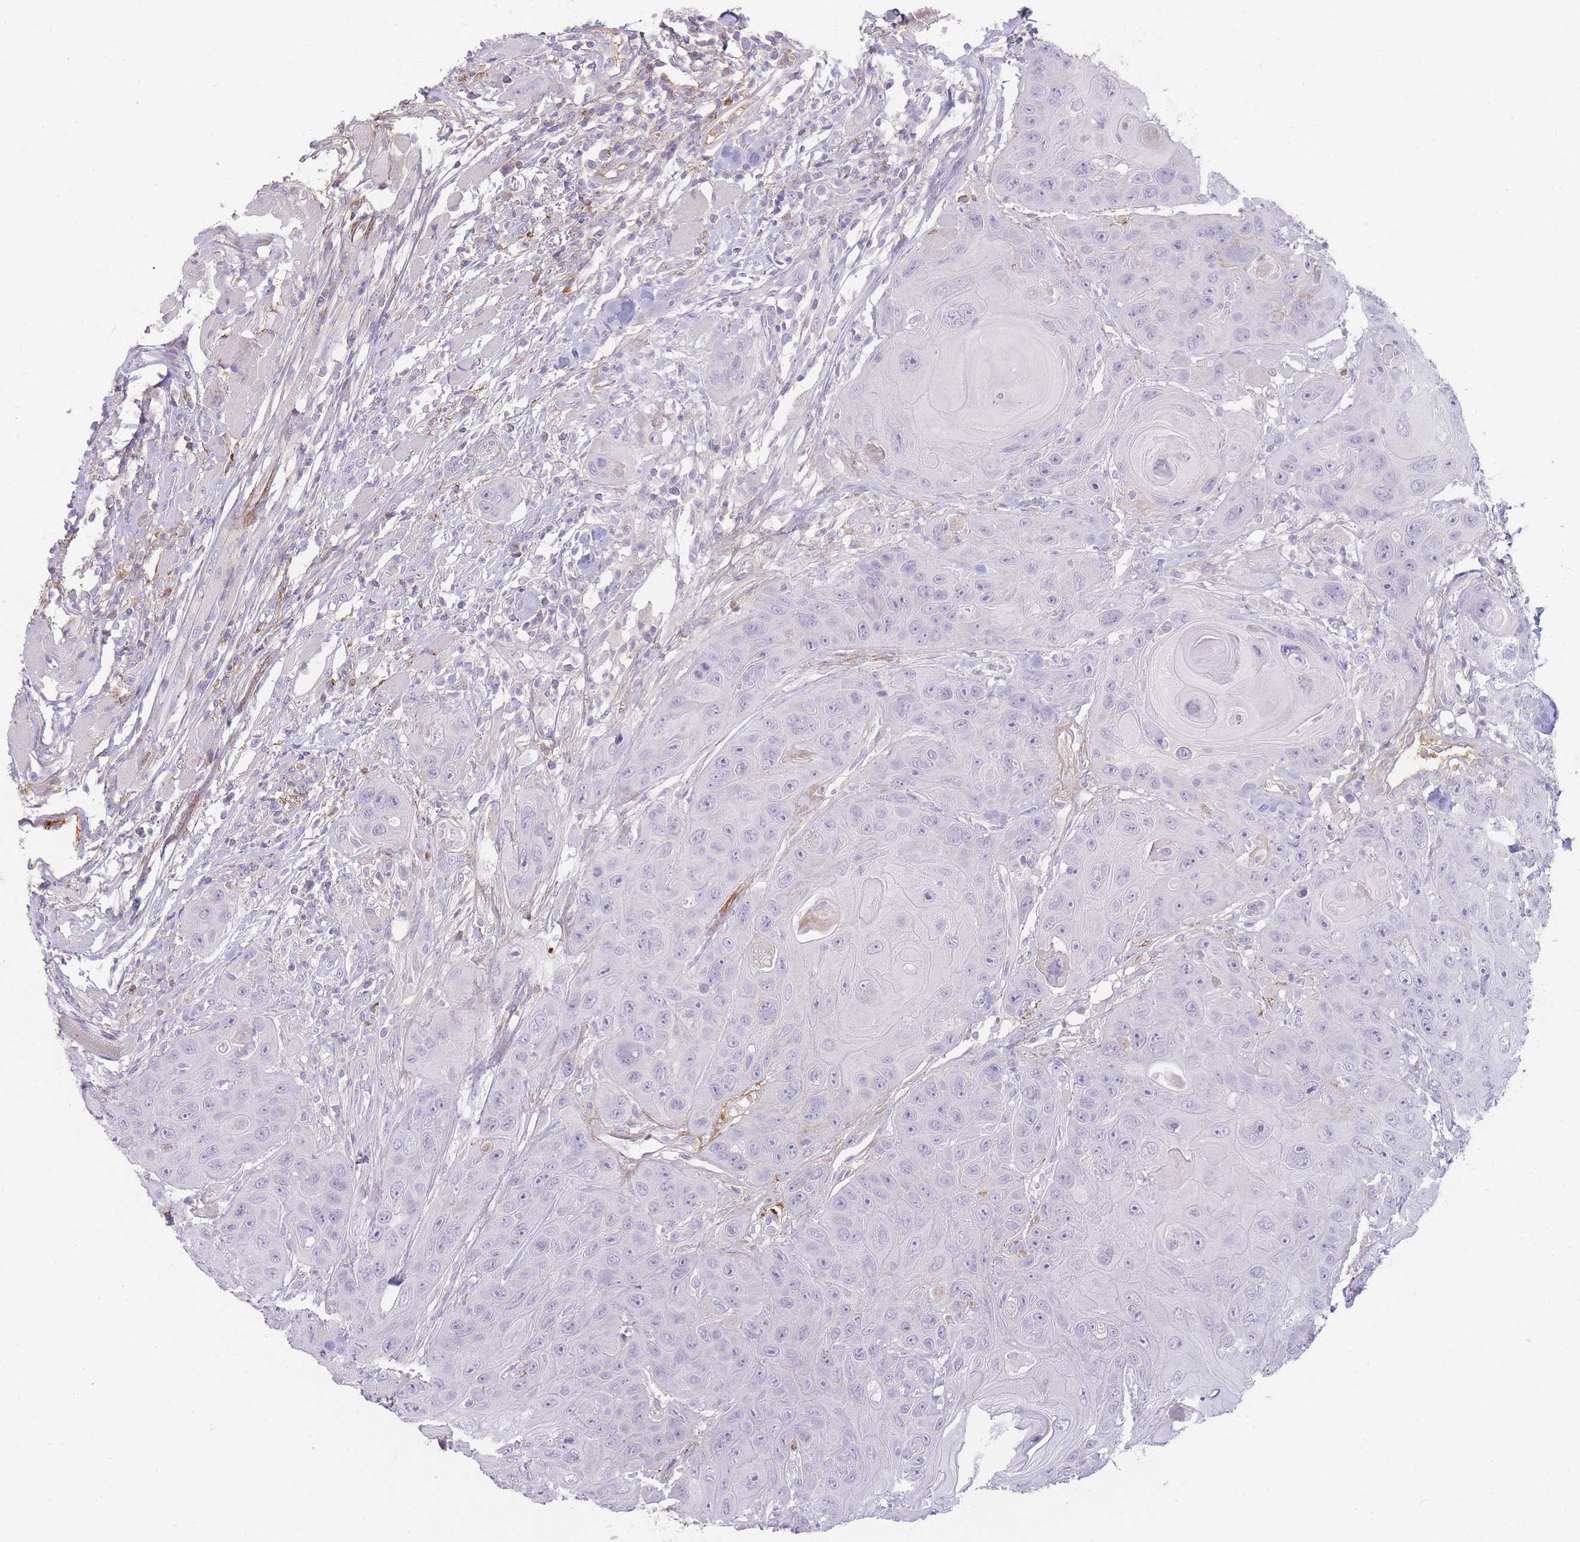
{"staining": {"intensity": "negative", "quantity": "none", "location": "none"}, "tissue": "head and neck cancer", "cell_type": "Tumor cells", "image_type": "cancer", "snomed": [{"axis": "morphology", "description": "Squamous cell carcinoma, NOS"}, {"axis": "topography", "description": "Head-Neck"}], "caption": "This is a micrograph of immunohistochemistry (IHC) staining of head and neck cancer (squamous cell carcinoma), which shows no positivity in tumor cells.", "gene": "PRG4", "patient": {"sex": "female", "age": 59}}